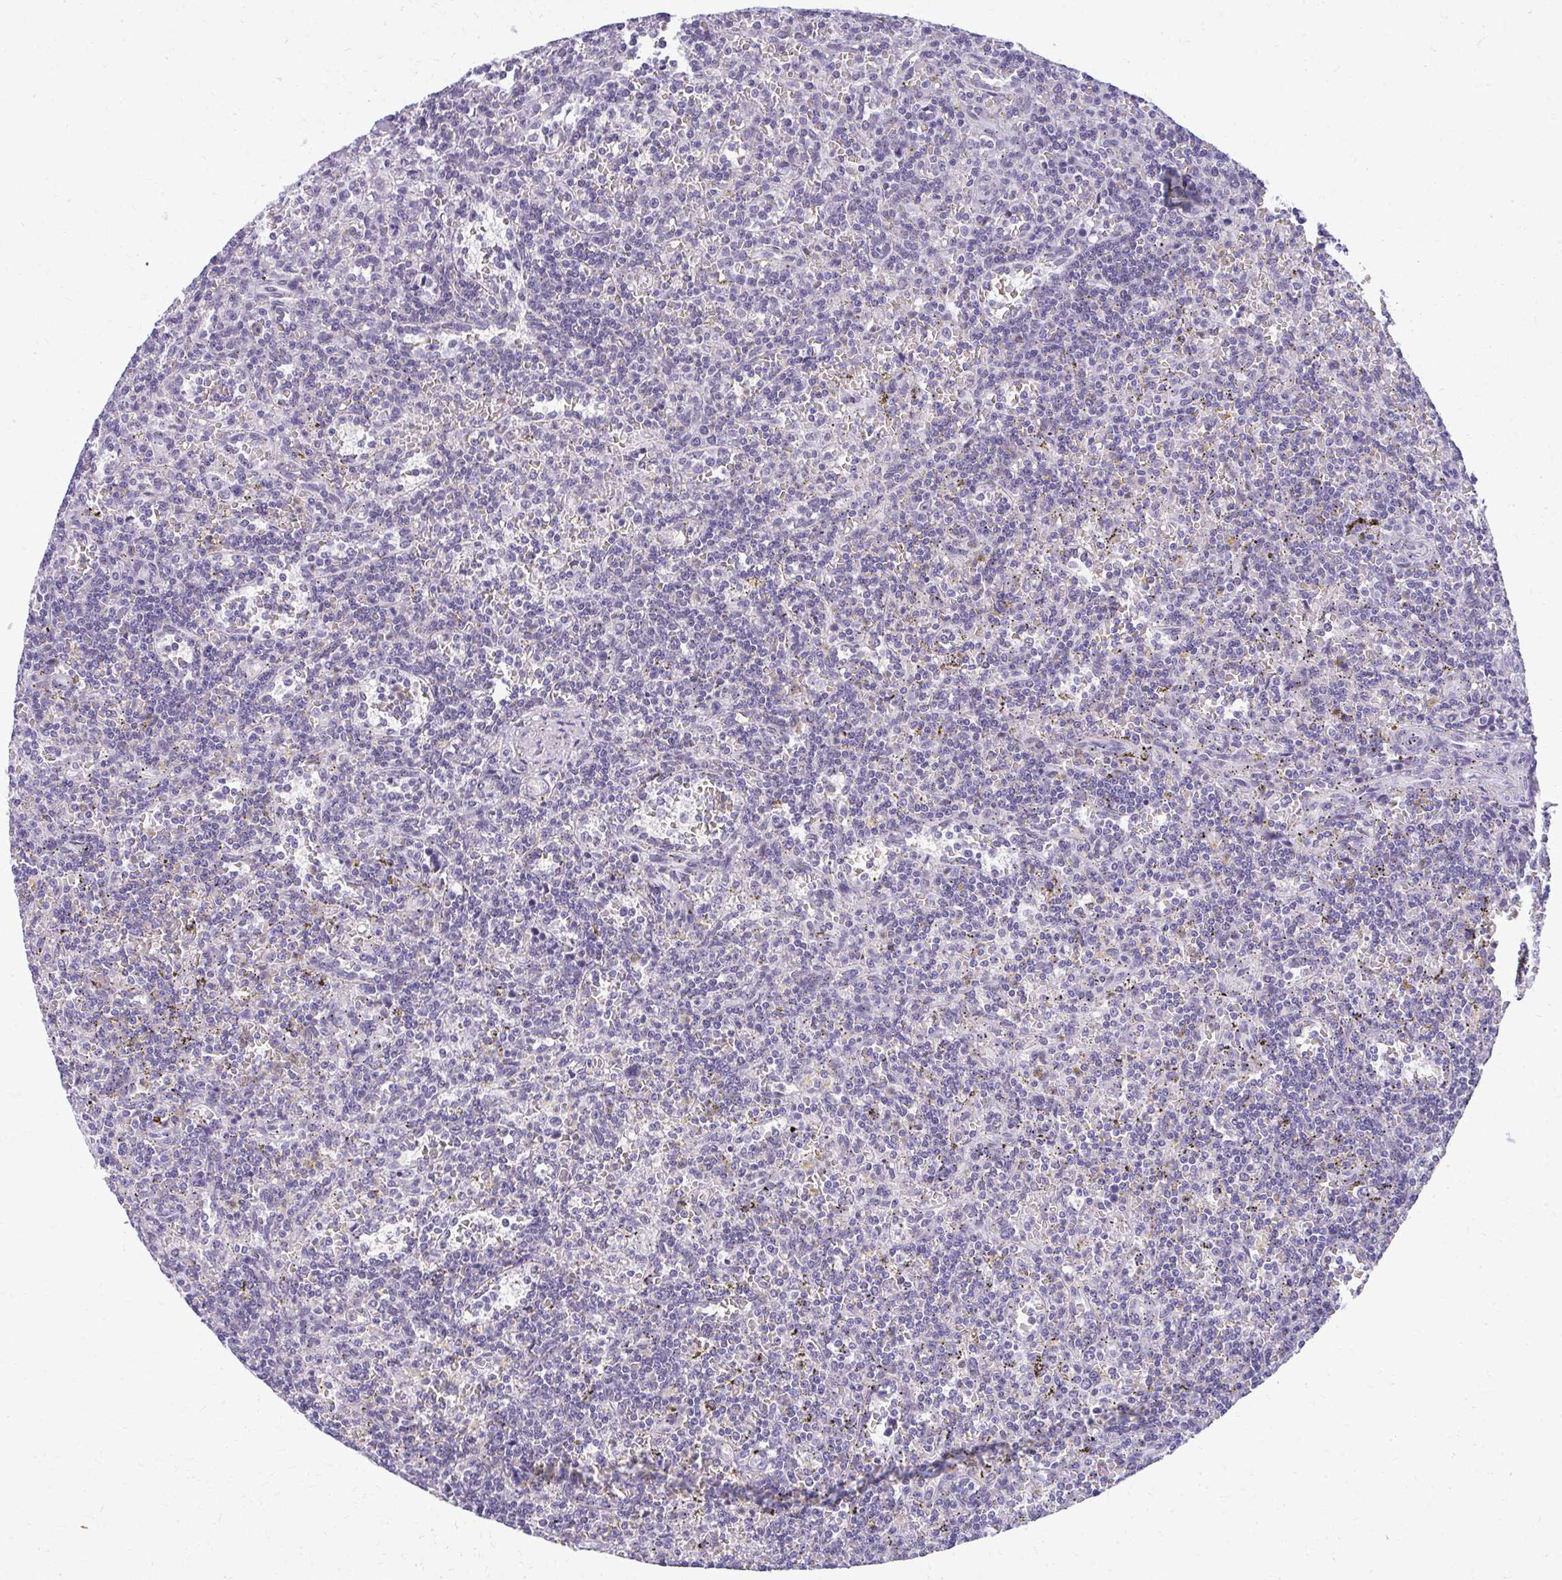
{"staining": {"intensity": "negative", "quantity": "none", "location": "none"}, "tissue": "lymphoma", "cell_type": "Tumor cells", "image_type": "cancer", "snomed": [{"axis": "morphology", "description": "Malignant lymphoma, non-Hodgkin's type, Low grade"}, {"axis": "topography", "description": "Spleen"}], "caption": "Malignant lymphoma, non-Hodgkin's type (low-grade) was stained to show a protein in brown. There is no significant staining in tumor cells. Brightfield microscopy of IHC stained with DAB (3,3'-diaminobenzidine) (brown) and hematoxylin (blue), captured at high magnification.", "gene": "TEX33", "patient": {"sex": "male", "age": 73}}